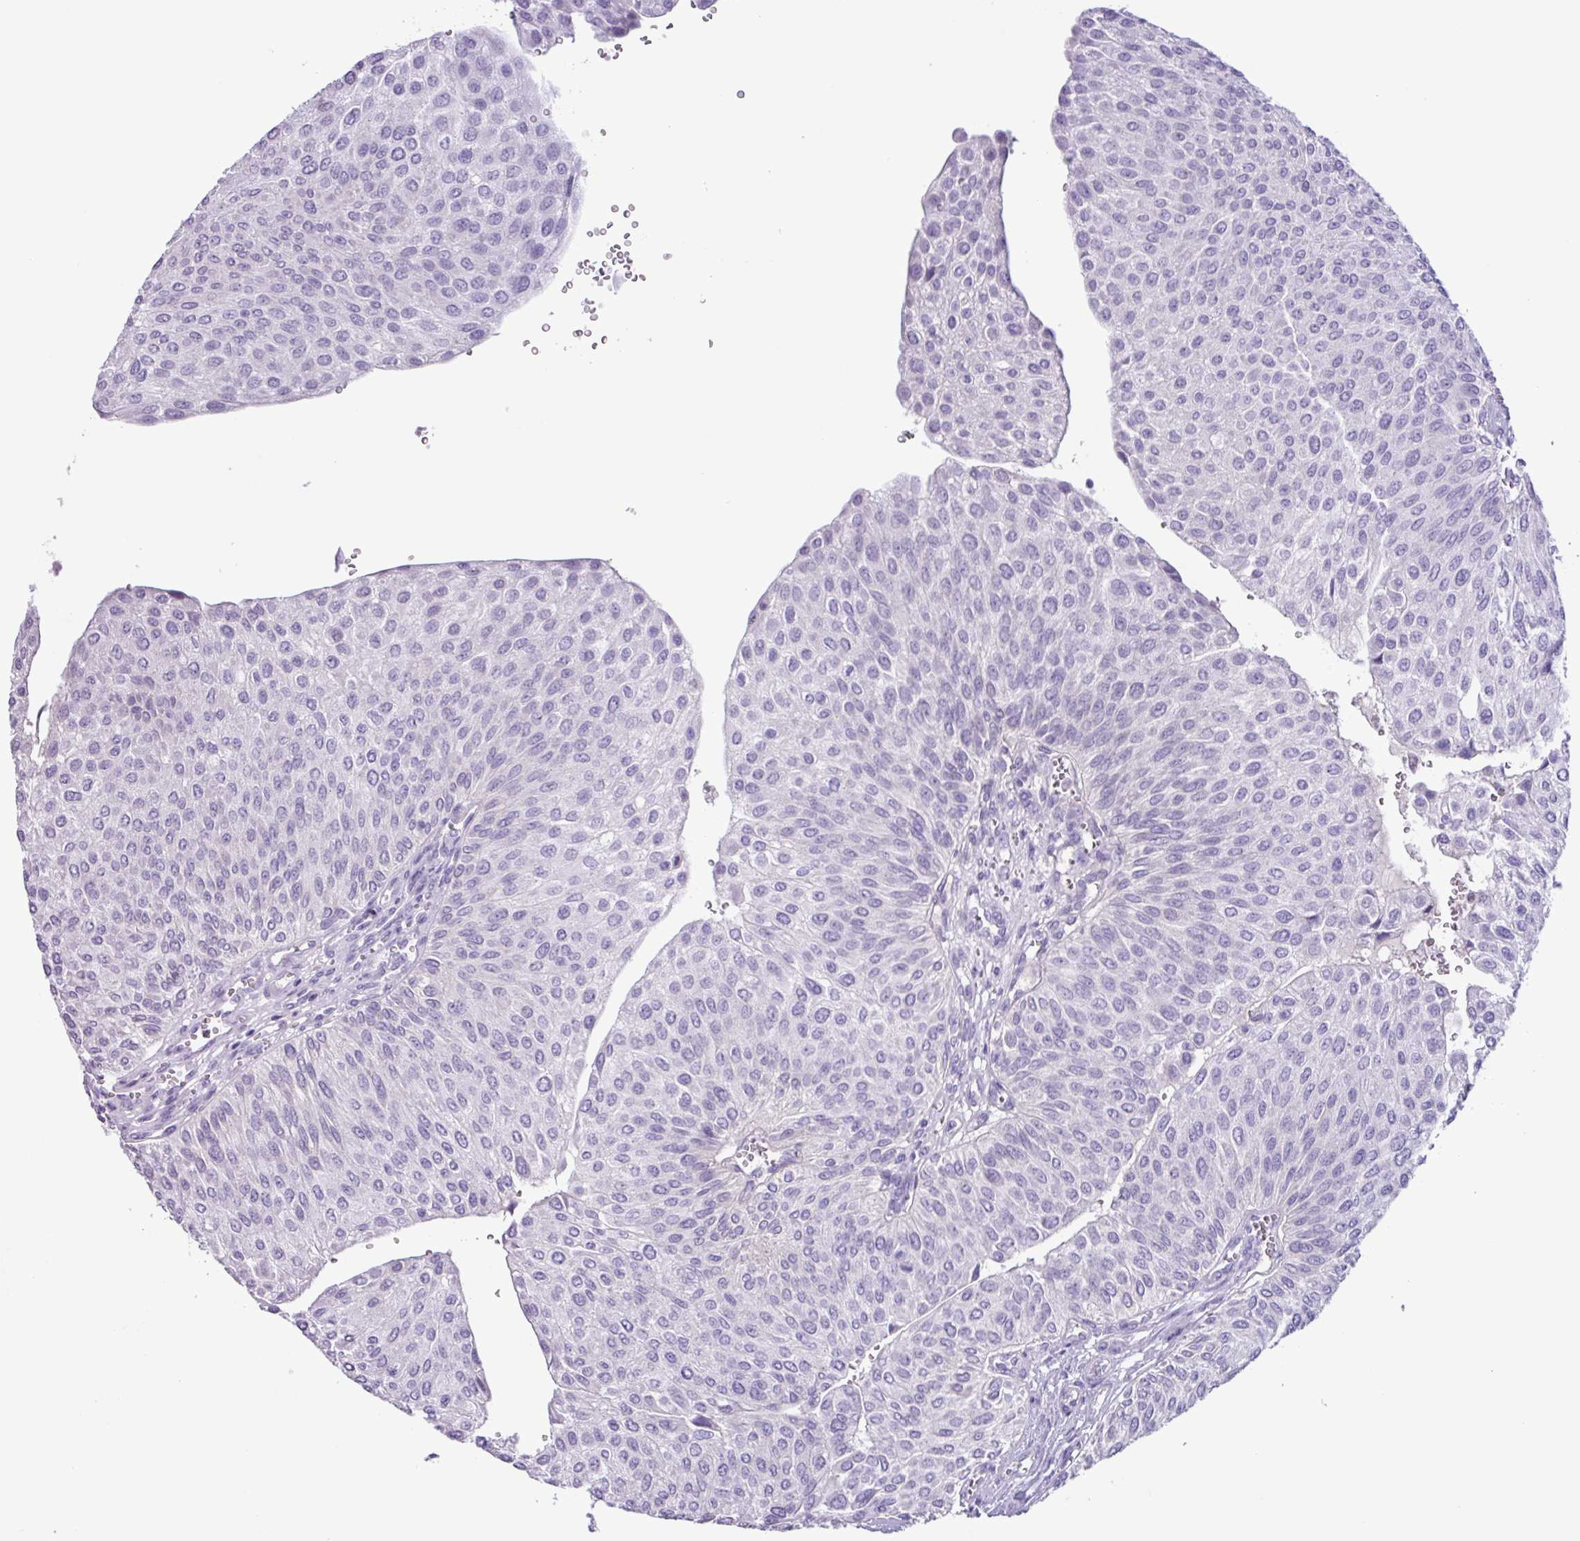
{"staining": {"intensity": "negative", "quantity": "none", "location": "none"}, "tissue": "urothelial cancer", "cell_type": "Tumor cells", "image_type": "cancer", "snomed": [{"axis": "morphology", "description": "Urothelial carcinoma, NOS"}, {"axis": "topography", "description": "Urinary bladder"}], "caption": "DAB immunohistochemical staining of human urothelial cancer reveals no significant expression in tumor cells.", "gene": "CYSTM1", "patient": {"sex": "male", "age": 67}}